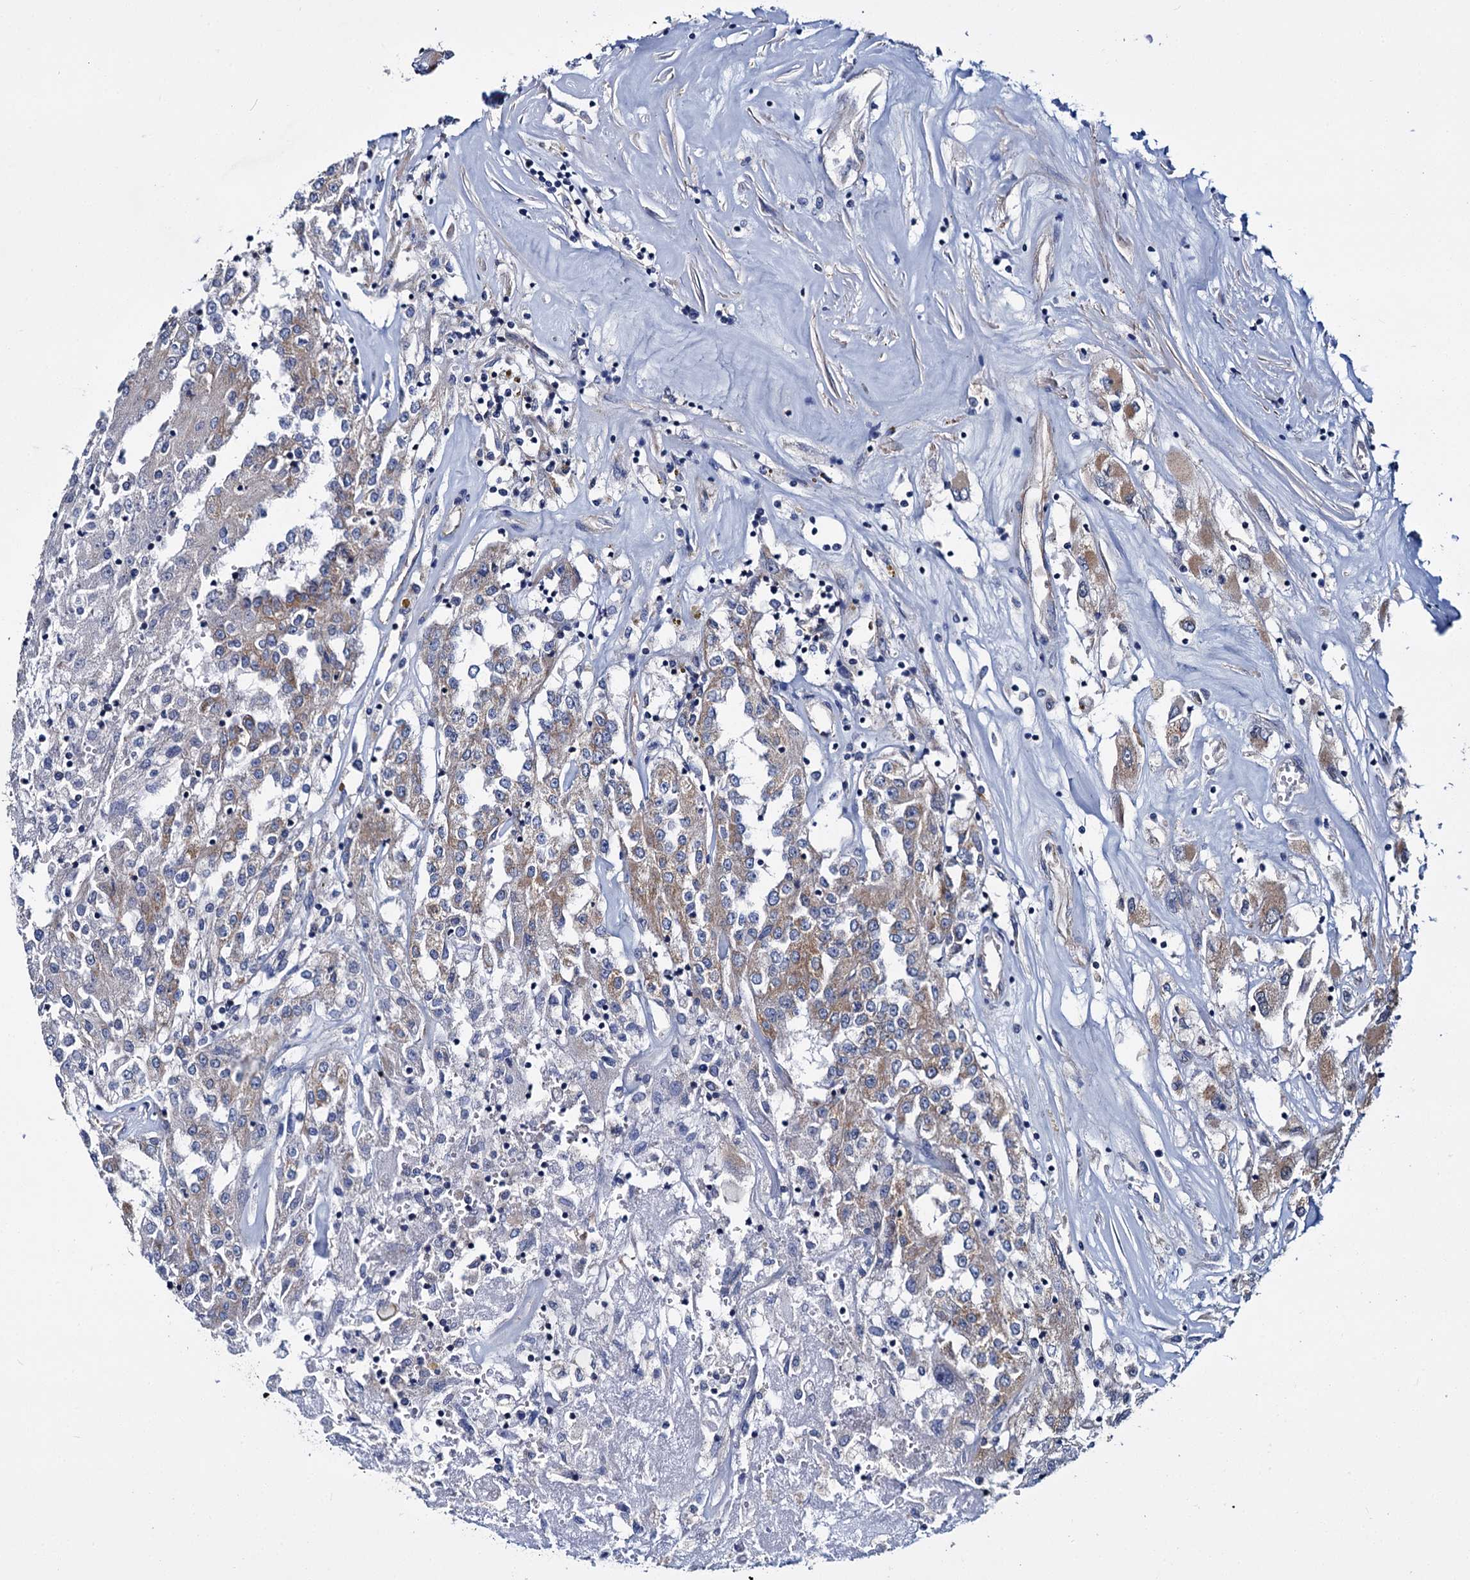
{"staining": {"intensity": "moderate", "quantity": "25%-75%", "location": "cytoplasmic/membranous"}, "tissue": "renal cancer", "cell_type": "Tumor cells", "image_type": "cancer", "snomed": [{"axis": "morphology", "description": "Adenocarcinoma, NOS"}, {"axis": "topography", "description": "Kidney"}], "caption": "A high-resolution micrograph shows IHC staining of adenocarcinoma (renal), which exhibits moderate cytoplasmic/membranous positivity in about 25%-75% of tumor cells.", "gene": "CEP295", "patient": {"sex": "female", "age": 52}}